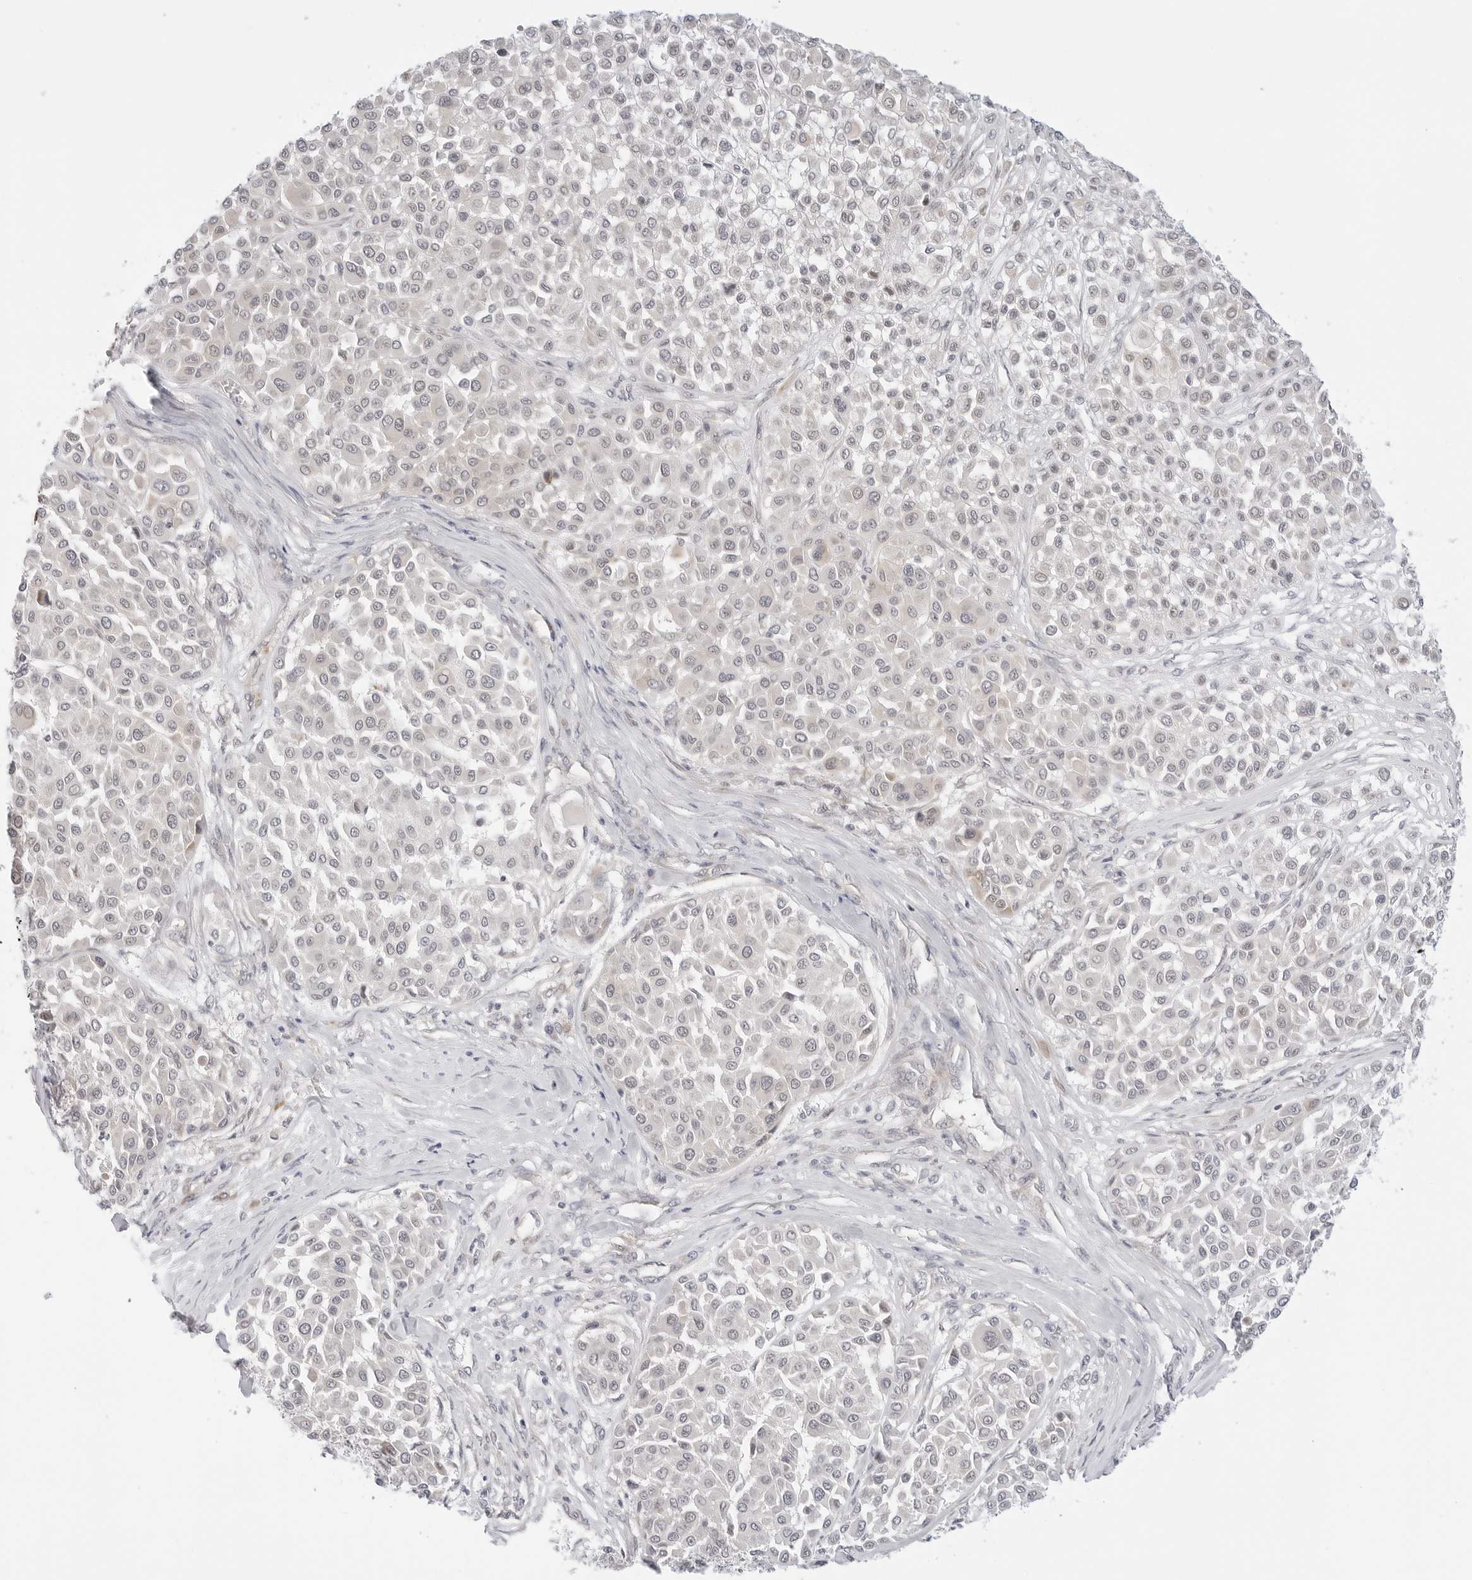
{"staining": {"intensity": "negative", "quantity": "none", "location": "none"}, "tissue": "melanoma", "cell_type": "Tumor cells", "image_type": "cancer", "snomed": [{"axis": "morphology", "description": "Malignant melanoma, Metastatic site"}, {"axis": "topography", "description": "Soft tissue"}], "caption": "This is an immunohistochemistry (IHC) micrograph of human melanoma. There is no staining in tumor cells.", "gene": "TCP1", "patient": {"sex": "male", "age": 41}}